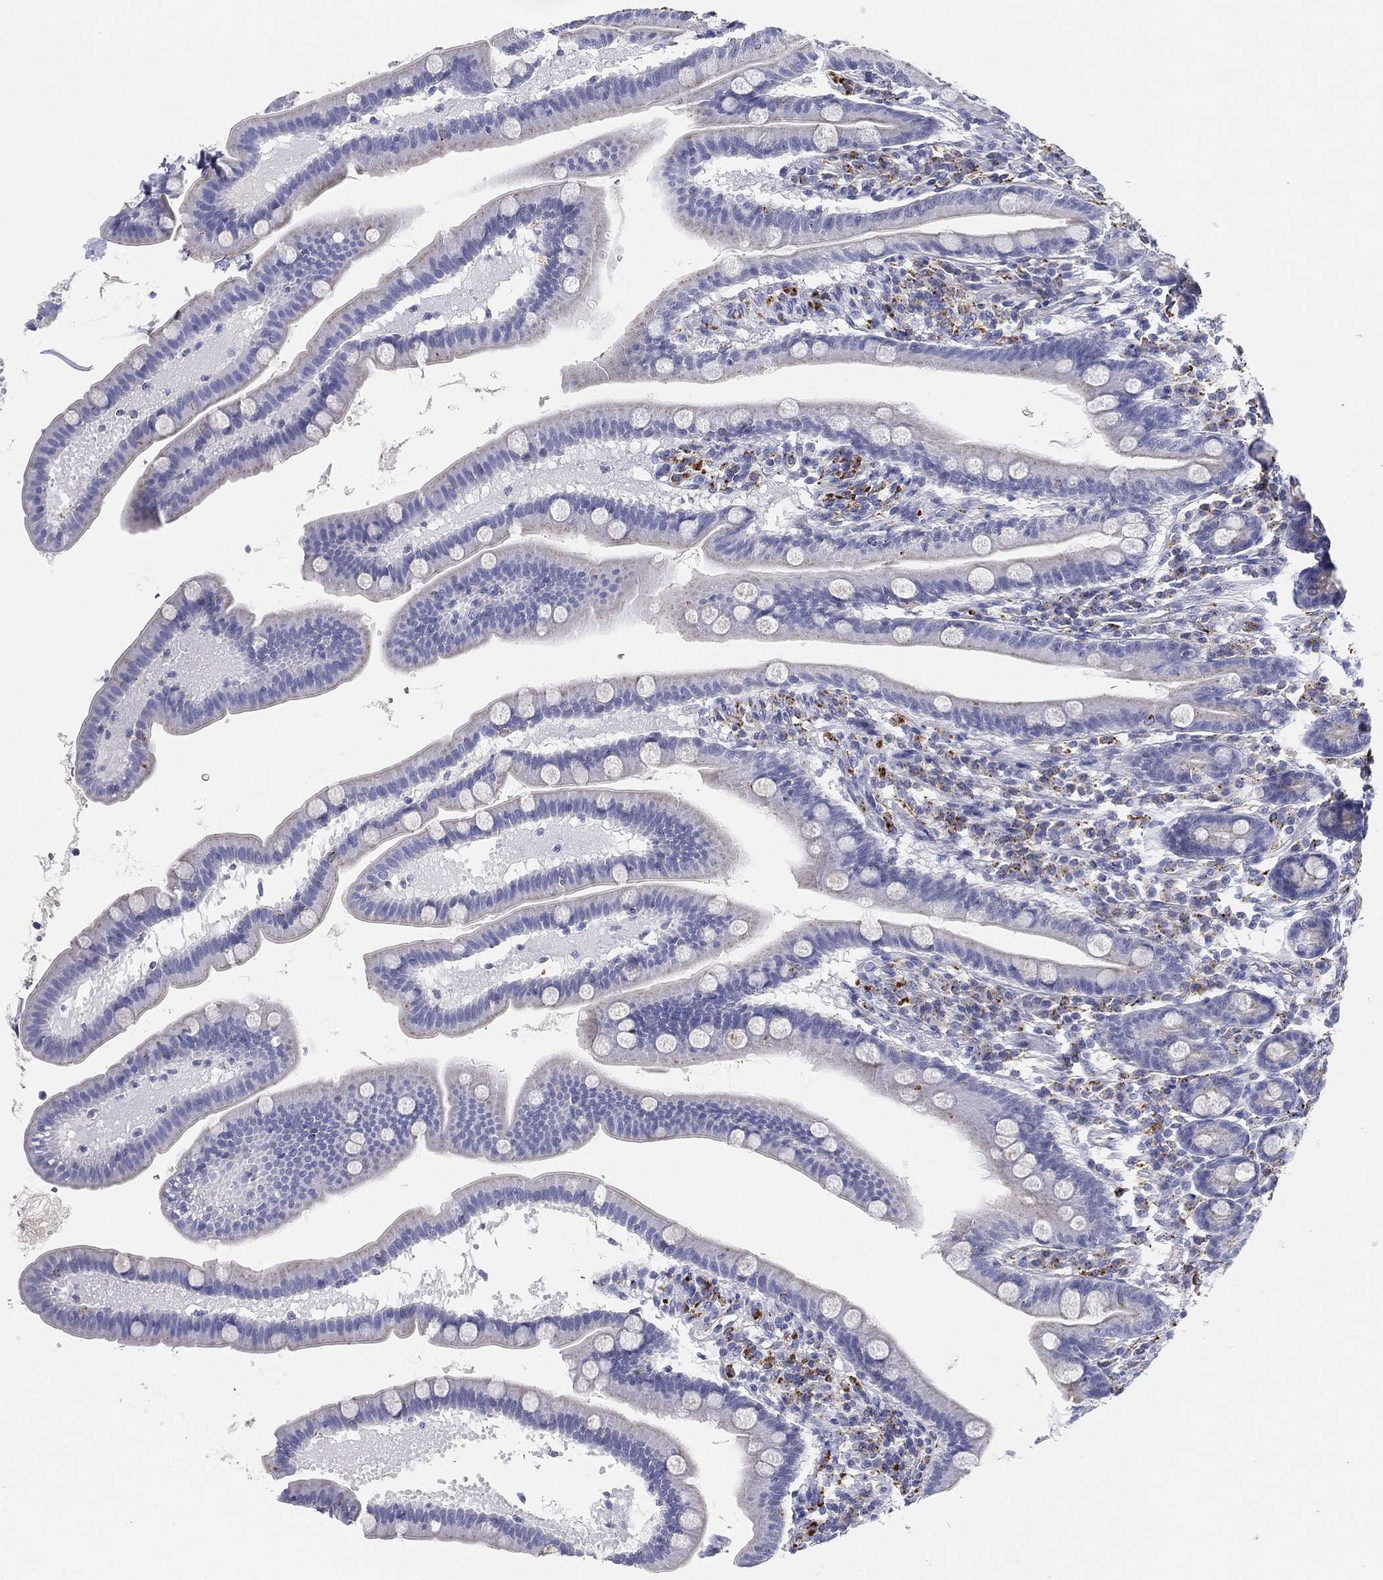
{"staining": {"intensity": "moderate", "quantity": "<25%", "location": "cytoplasmic/membranous"}, "tissue": "small intestine", "cell_type": "Glandular cells", "image_type": "normal", "snomed": [{"axis": "morphology", "description": "Normal tissue, NOS"}, {"axis": "topography", "description": "Small intestine"}], "caption": "This is a micrograph of immunohistochemistry (IHC) staining of unremarkable small intestine, which shows moderate staining in the cytoplasmic/membranous of glandular cells.", "gene": "NPC2", "patient": {"sex": "male", "age": 66}}